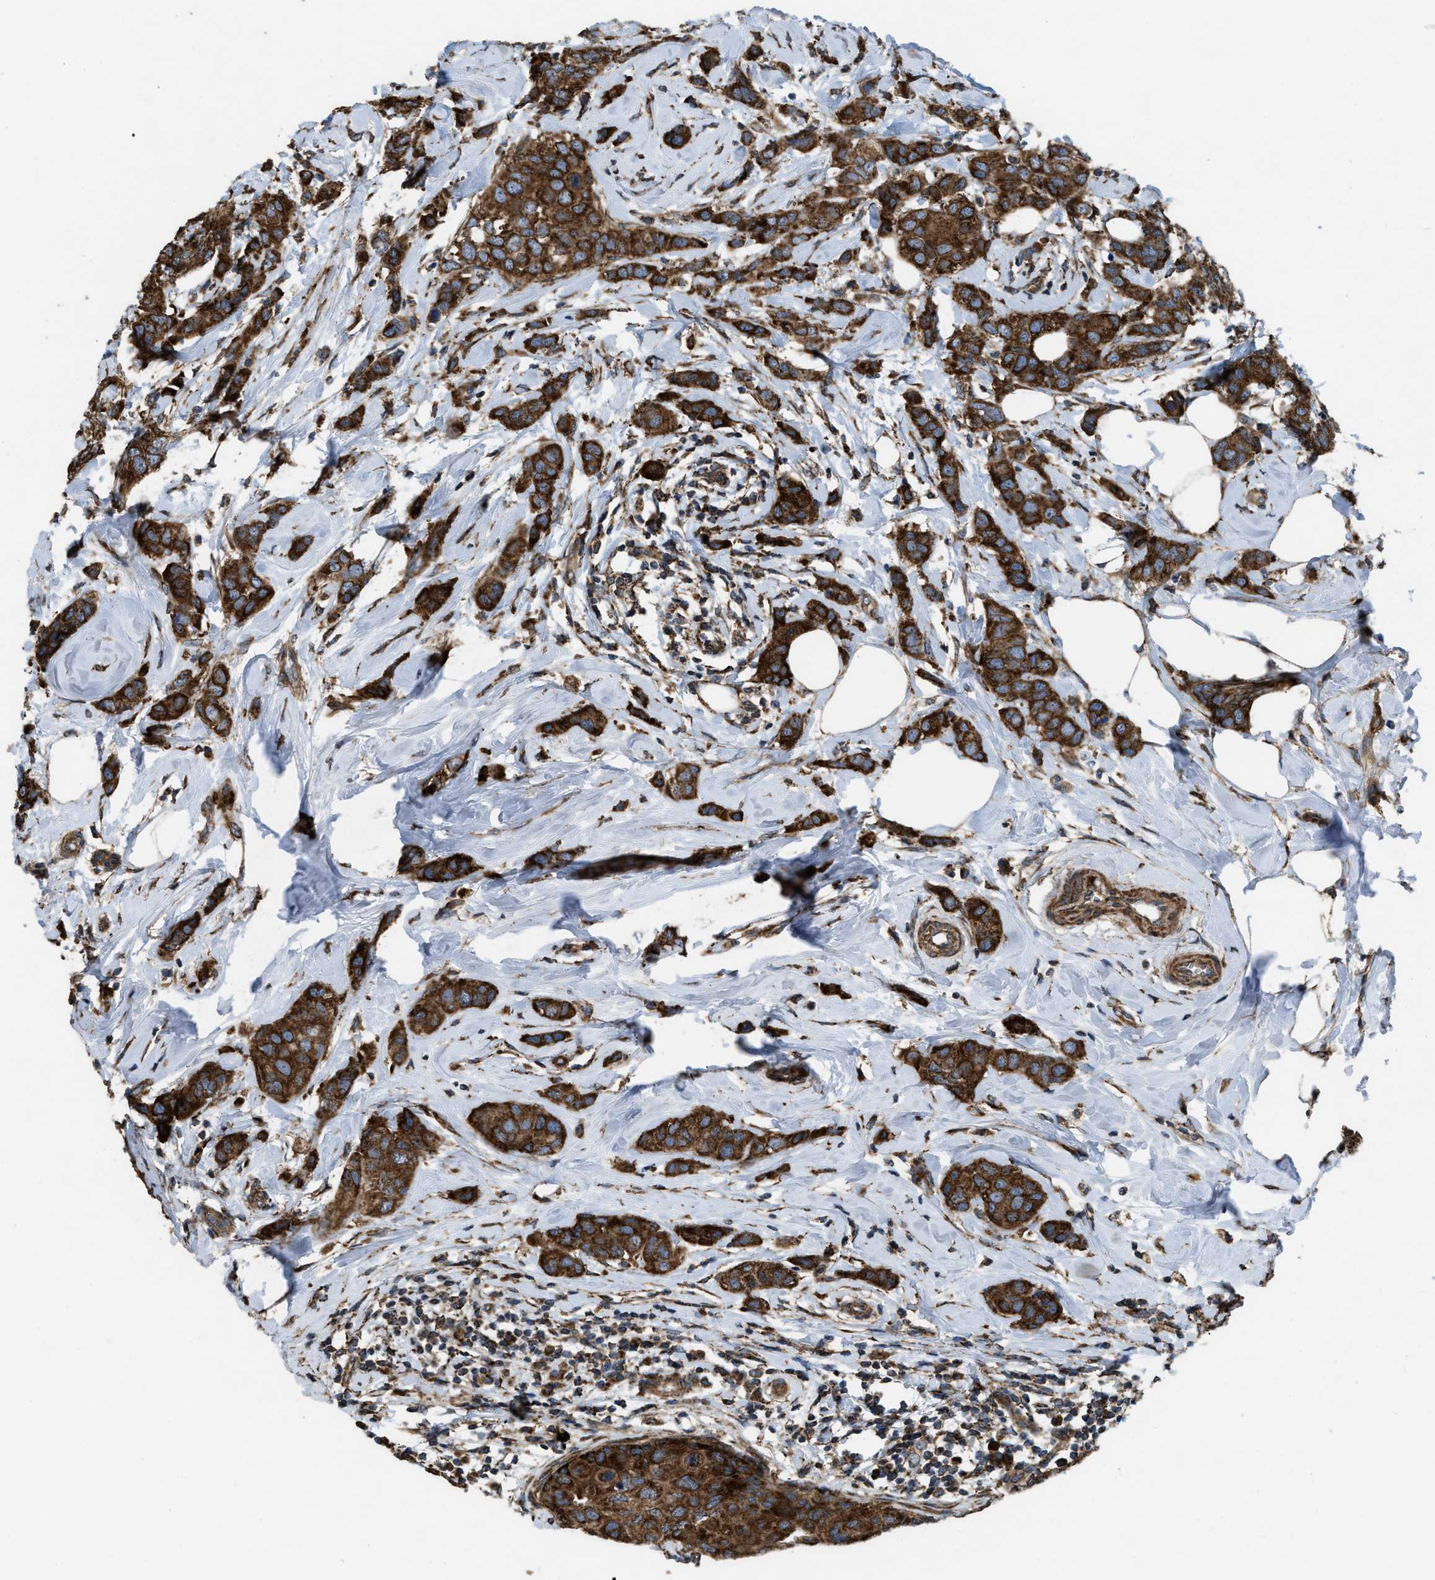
{"staining": {"intensity": "strong", "quantity": ">75%", "location": "cytoplasmic/membranous"}, "tissue": "breast cancer", "cell_type": "Tumor cells", "image_type": "cancer", "snomed": [{"axis": "morphology", "description": "Duct carcinoma"}, {"axis": "topography", "description": "Breast"}], "caption": "Immunohistochemical staining of breast intraductal carcinoma displays high levels of strong cytoplasmic/membranous staining in approximately >75% of tumor cells. The staining is performed using DAB (3,3'-diaminobenzidine) brown chromogen to label protein expression. The nuclei are counter-stained blue using hematoxylin.", "gene": "PER3", "patient": {"sex": "female", "age": 50}}